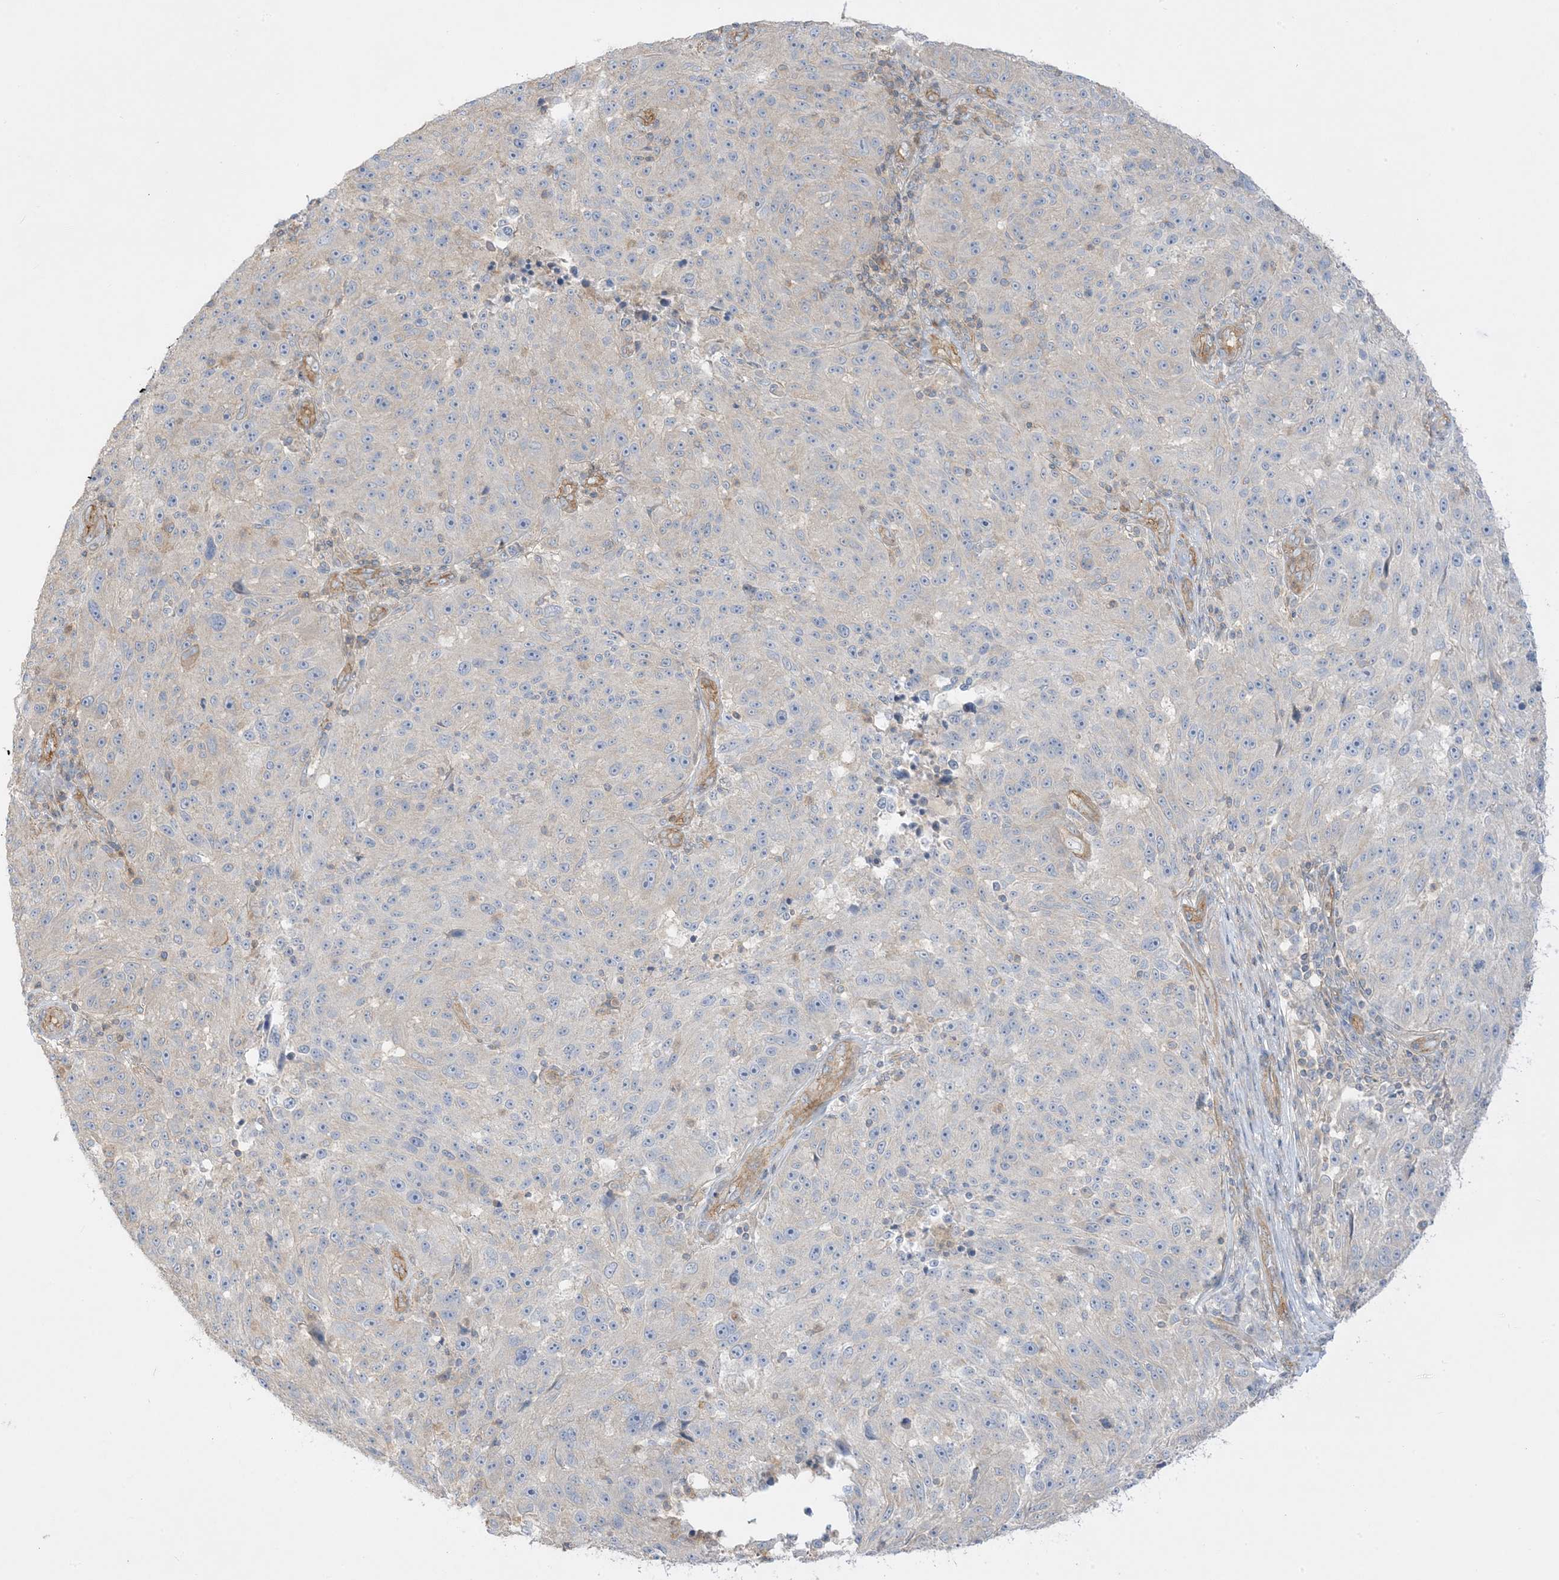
{"staining": {"intensity": "weak", "quantity": "<25%", "location": "cytoplasmic/membranous"}, "tissue": "melanoma", "cell_type": "Tumor cells", "image_type": "cancer", "snomed": [{"axis": "morphology", "description": "Malignant melanoma, NOS"}, {"axis": "topography", "description": "Skin"}], "caption": "Human melanoma stained for a protein using IHC reveals no staining in tumor cells.", "gene": "ARHGEF9", "patient": {"sex": "male", "age": 53}}